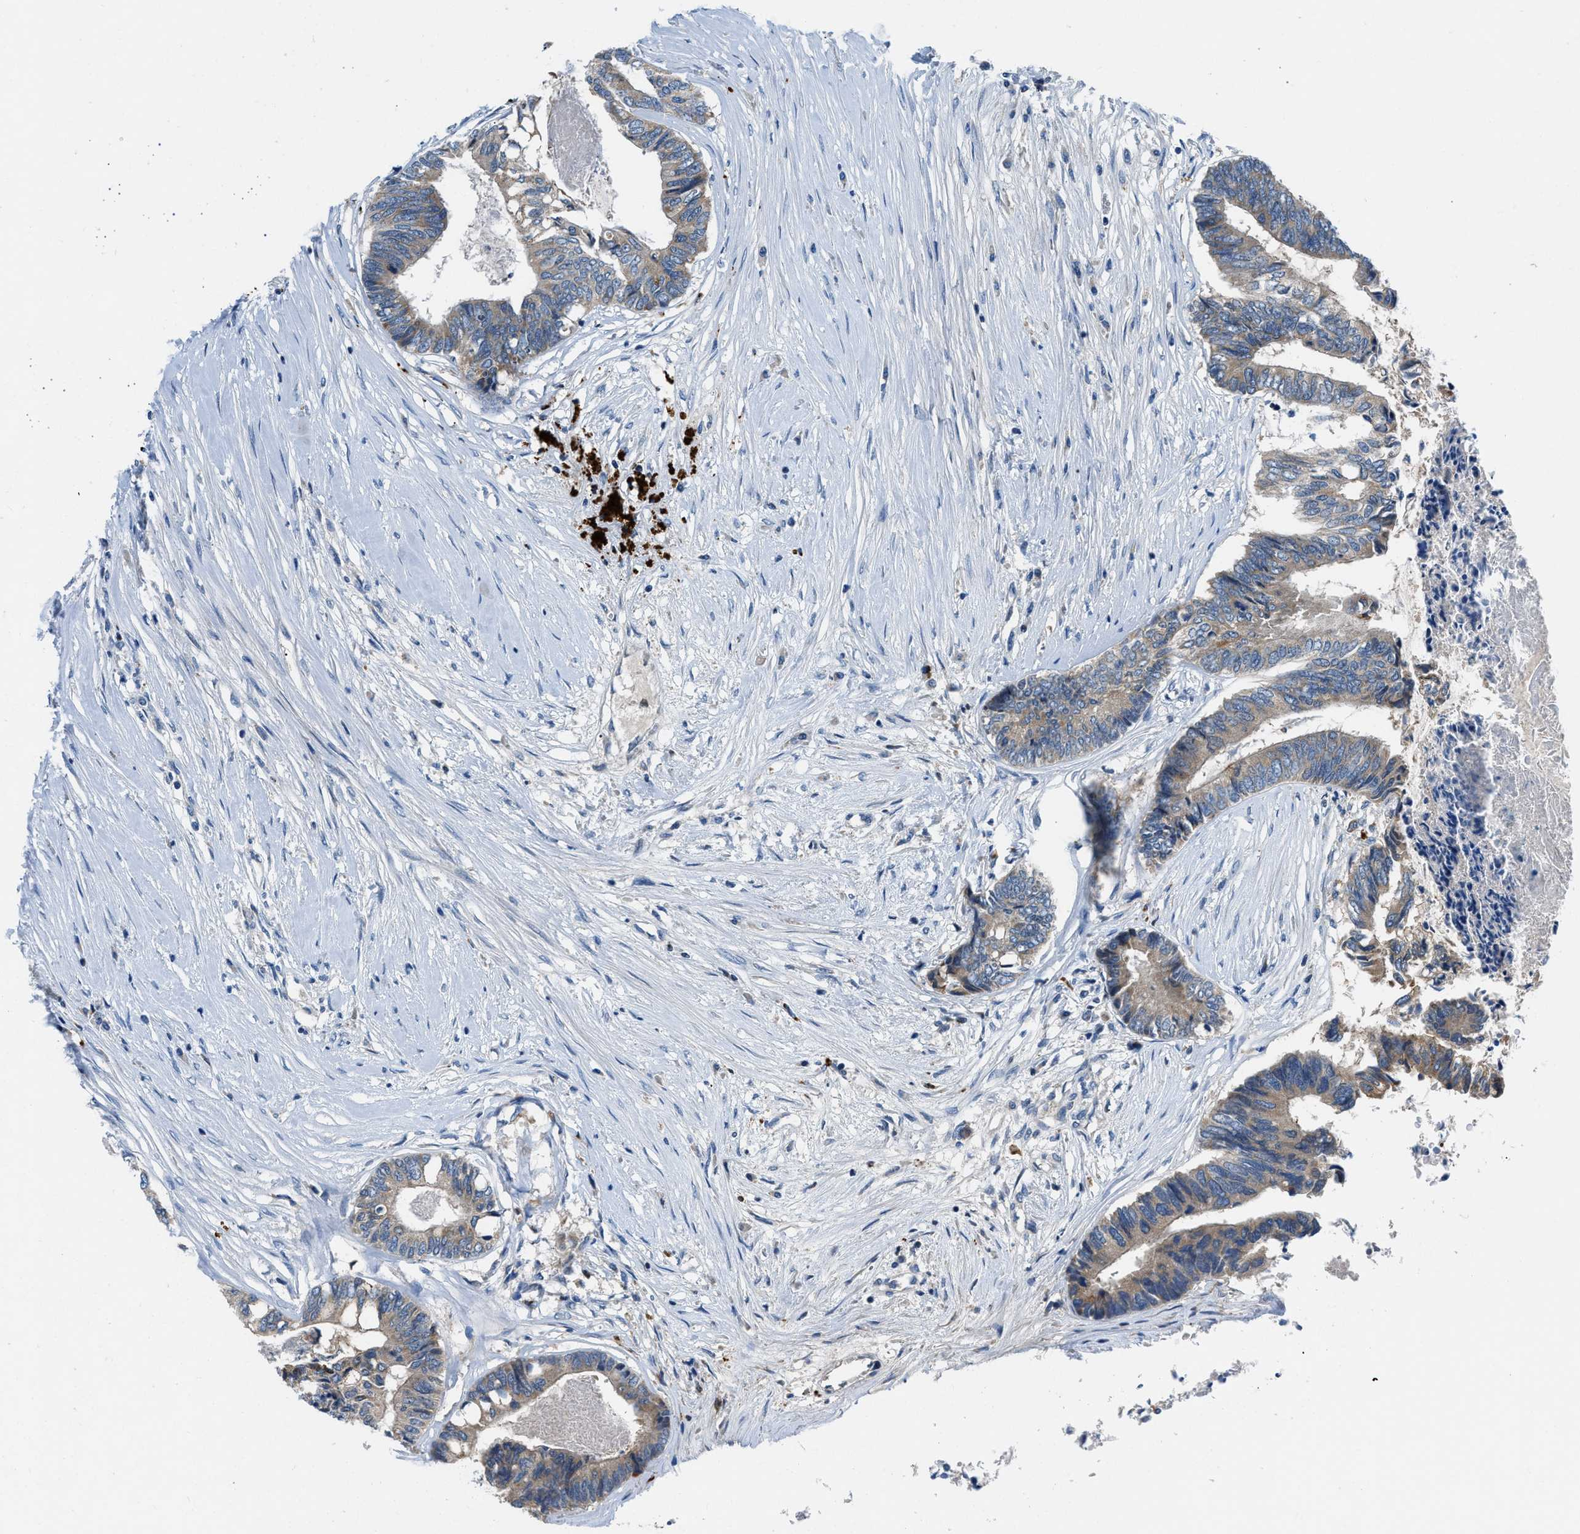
{"staining": {"intensity": "weak", "quantity": ">75%", "location": "cytoplasmic/membranous"}, "tissue": "colorectal cancer", "cell_type": "Tumor cells", "image_type": "cancer", "snomed": [{"axis": "morphology", "description": "Adenocarcinoma, NOS"}, {"axis": "topography", "description": "Rectum"}], "caption": "Colorectal cancer stained with immunohistochemistry (IHC) exhibits weak cytoplasmic/membranous expression in approximately >75% of tumor cells.", "gene": "ADGRE3", "patient": {"sex": "male", "age": 63}}